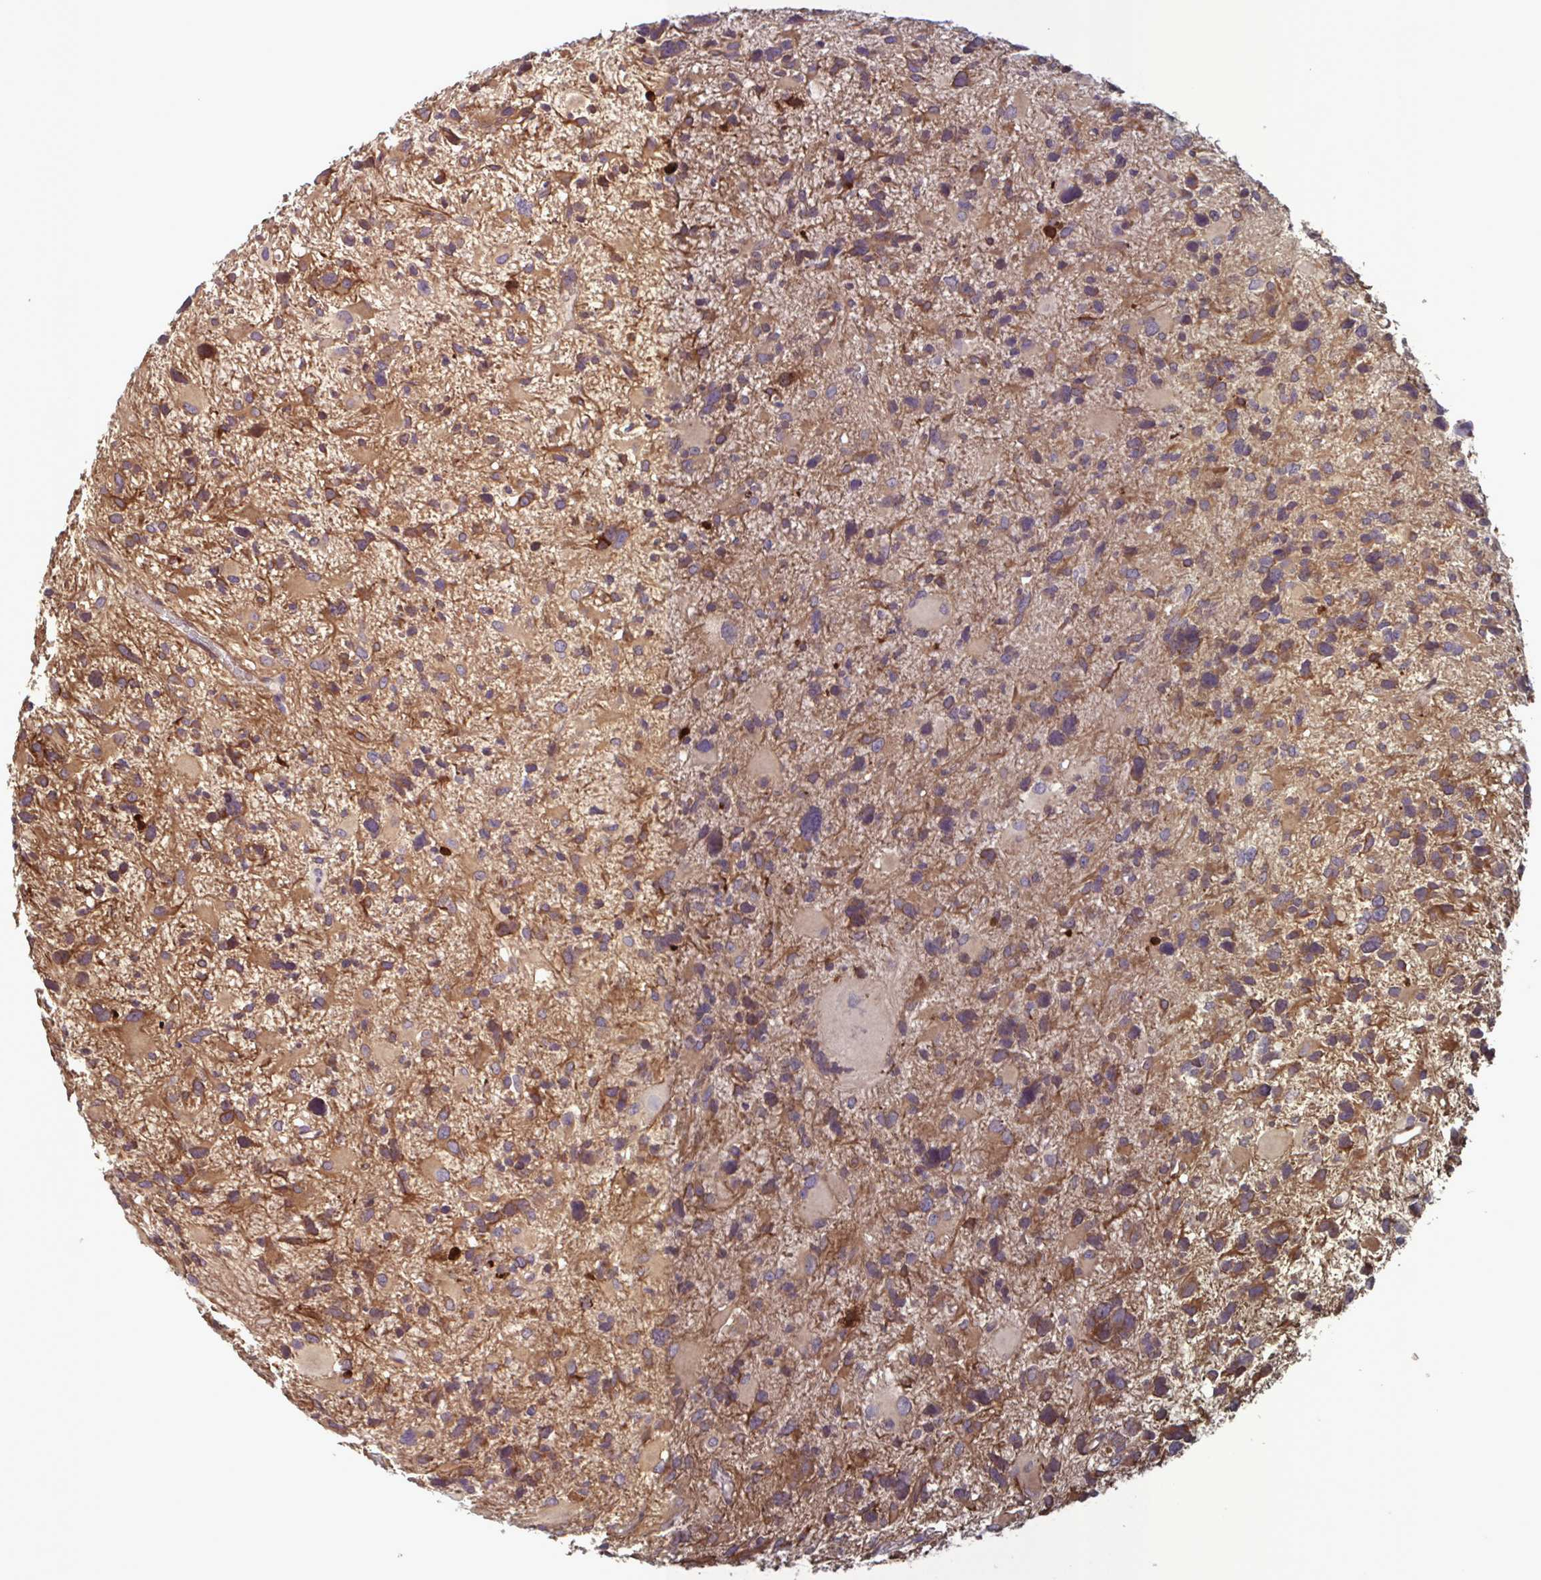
{"staining": {"intensity": "moderate", "quantity": ">75%", "location": "cytoplasmic/membranous"}, "tissue": "glioma", "cell_type": "Tumor cells", "image_type": "cancer", "snomed": [{"axis": "morphology", "description": "Glioma, malignant, High grade"}, {"axis": "topography", "description": "Brain"}], "caption": "This is a photomicrograph of IHC staining of malignant glioma (high-grade), which shows moderate positivity in the cytoplasmic/membranous of tumor cells.", "gene": "GLTP", "patient": {"sex": "female", "age": 11}}